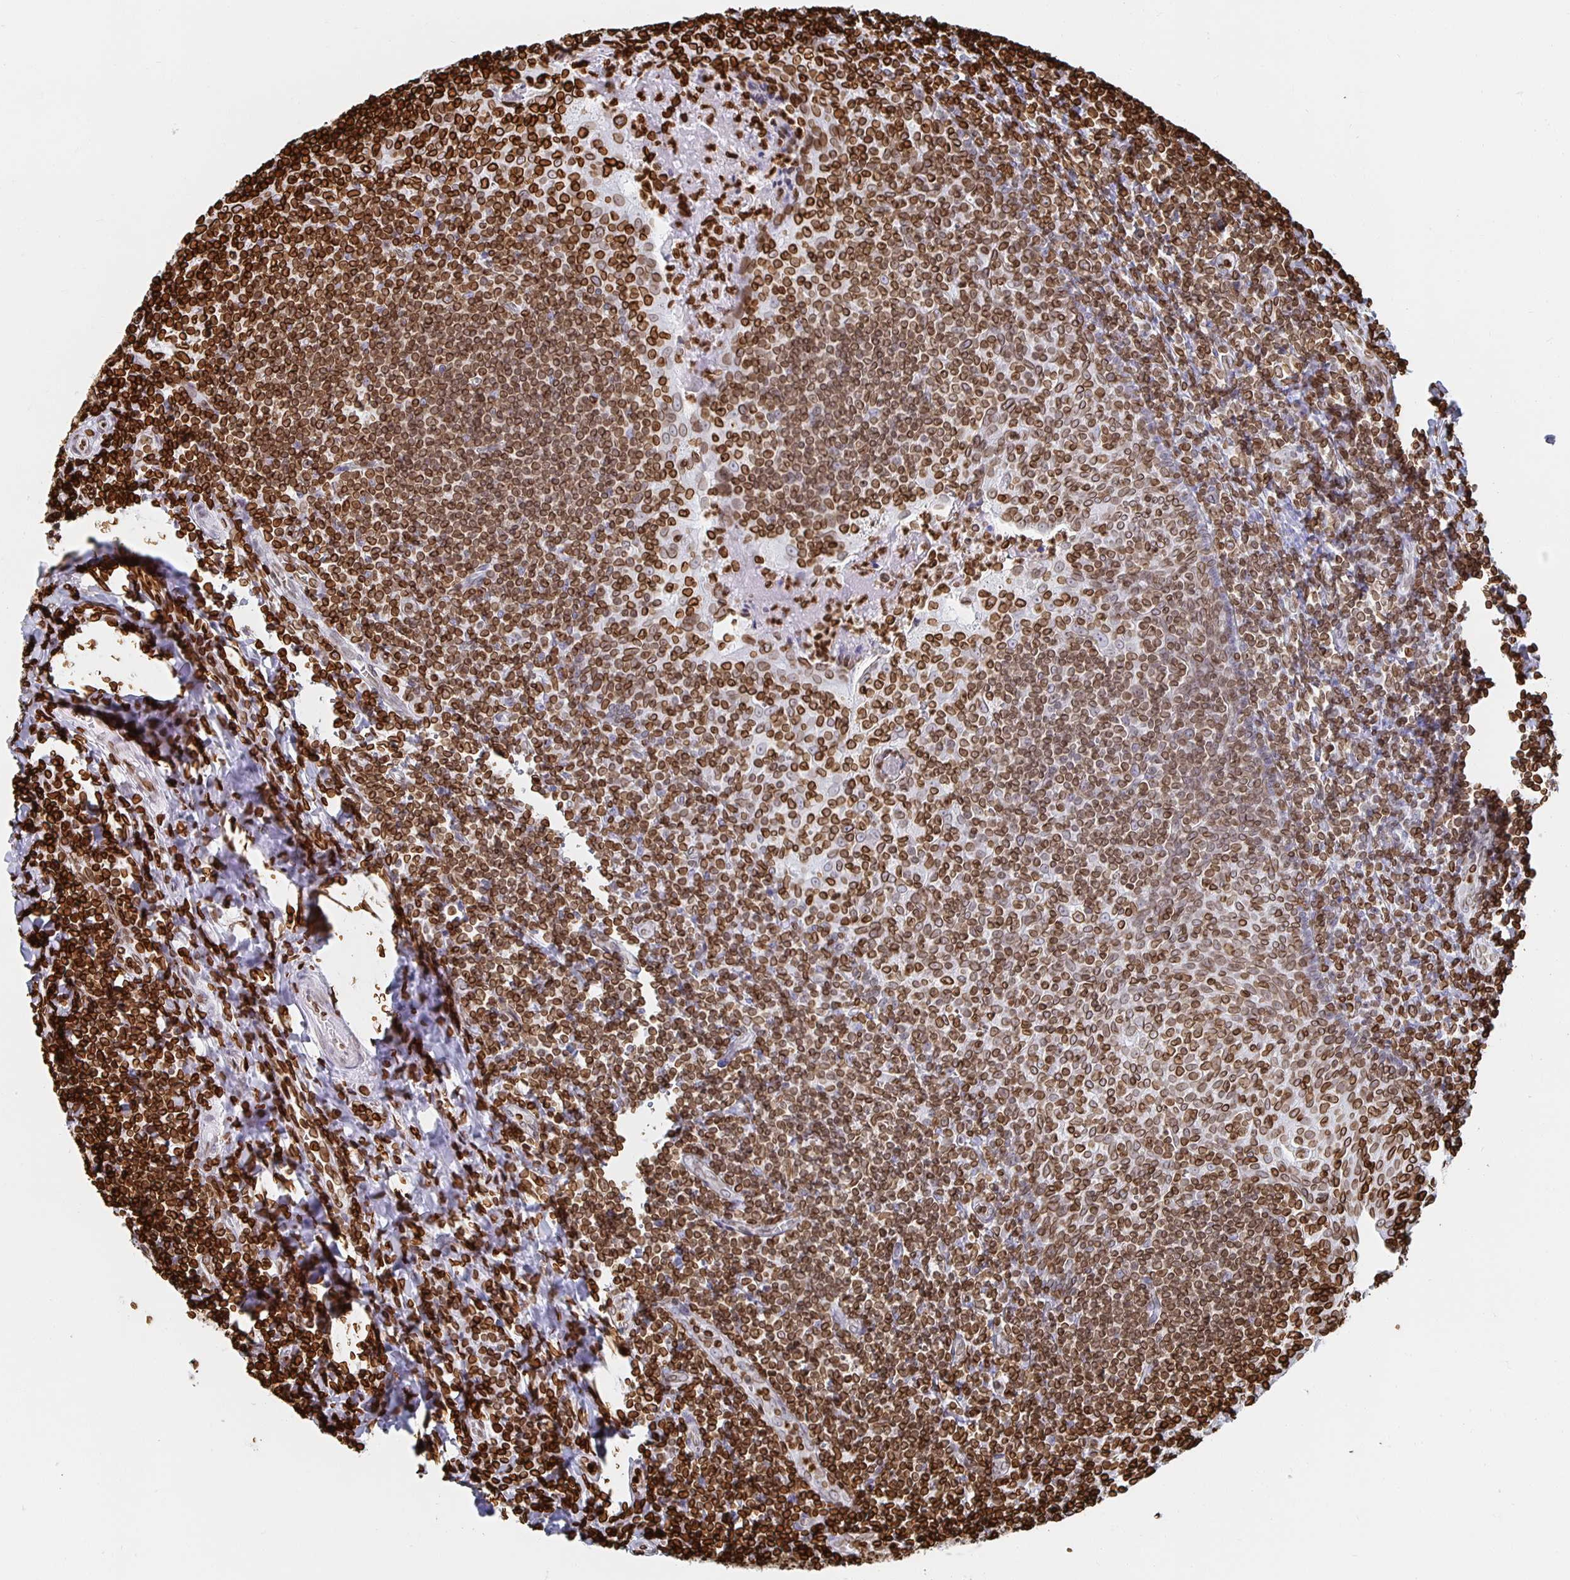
{"staining": {"intensity": "strong", "quantity": ">75%", "location": "cytoplasmic/membranous,nuclear"}, "tissue": "tonsil", "cell_type": "Non-germinal center cells", "image_type": "normal", "snomed": [{"axis": "morphology", "description": "Normal tissue, NOS"}, {"axis": "morphology", "description": "Inflammation, NOS"}, {"axis": "topography", "description": "Tonsil"}], "caption": "A brown stain shows strong cytoplasmic/membranous,nuclear expression of a protein in non-germinal center cells of normal tonsil.", "gene": "LMNB1", "patient": {"sex": "female", "age": 31}}